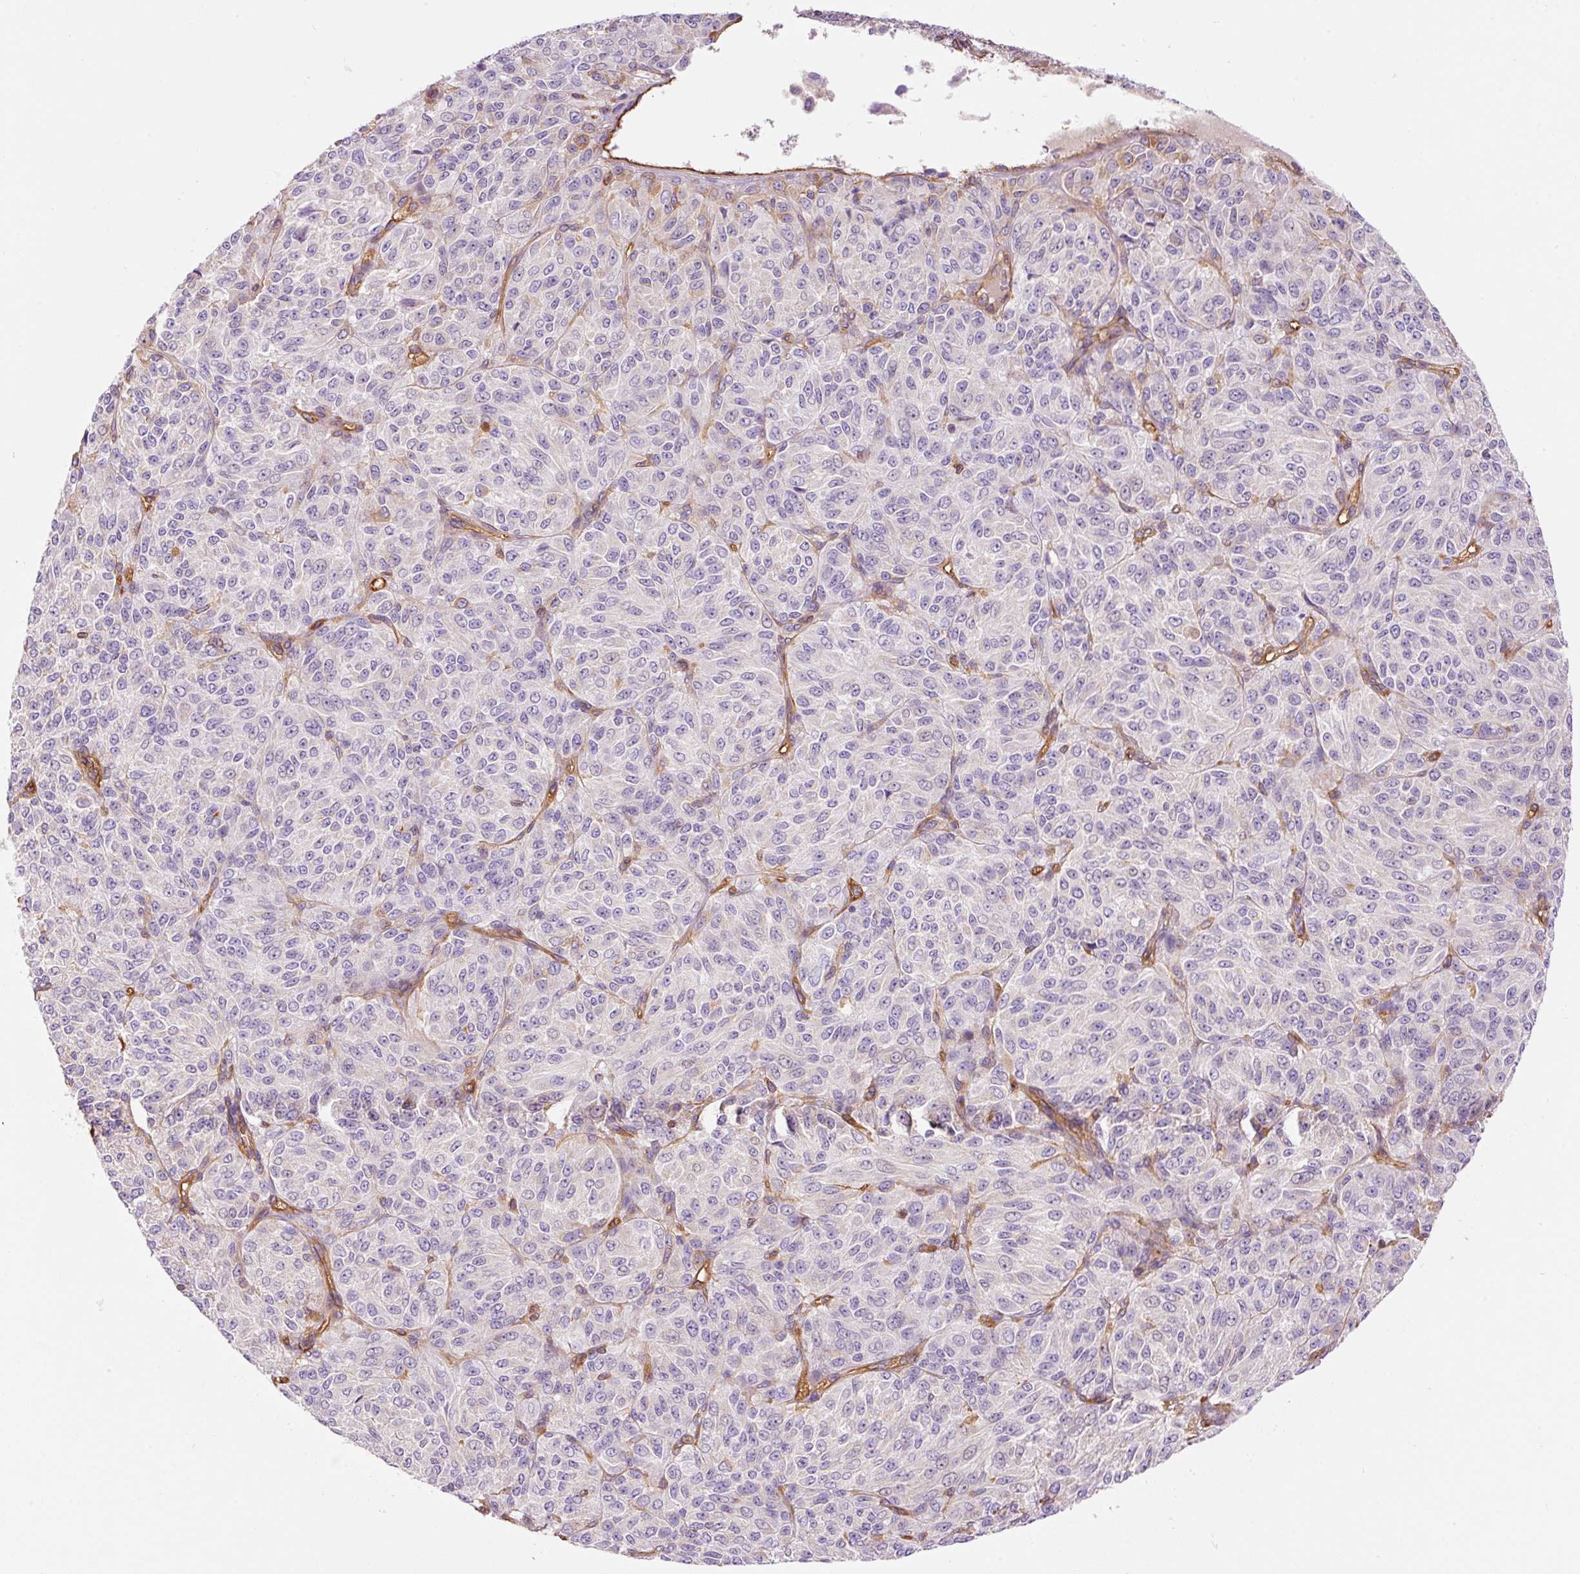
{"staining": {"intensity": "negative", "quantity": "none", "location": "none"}, "tissue": "melanoma", "cell_type": "Tumor cells", "image_type": "cancer", "snomed": [{"axis": "morphology", "description": "Malignant melanoma, Metastatic site"}, {"axis": "topography", "description": "Brain"}], "caption": "Tumor cells show no significant protein expression in malignant melanoma (metastatic site).", "gene": "IL10RB", "patient": {"sex": "female", "age": 56}}